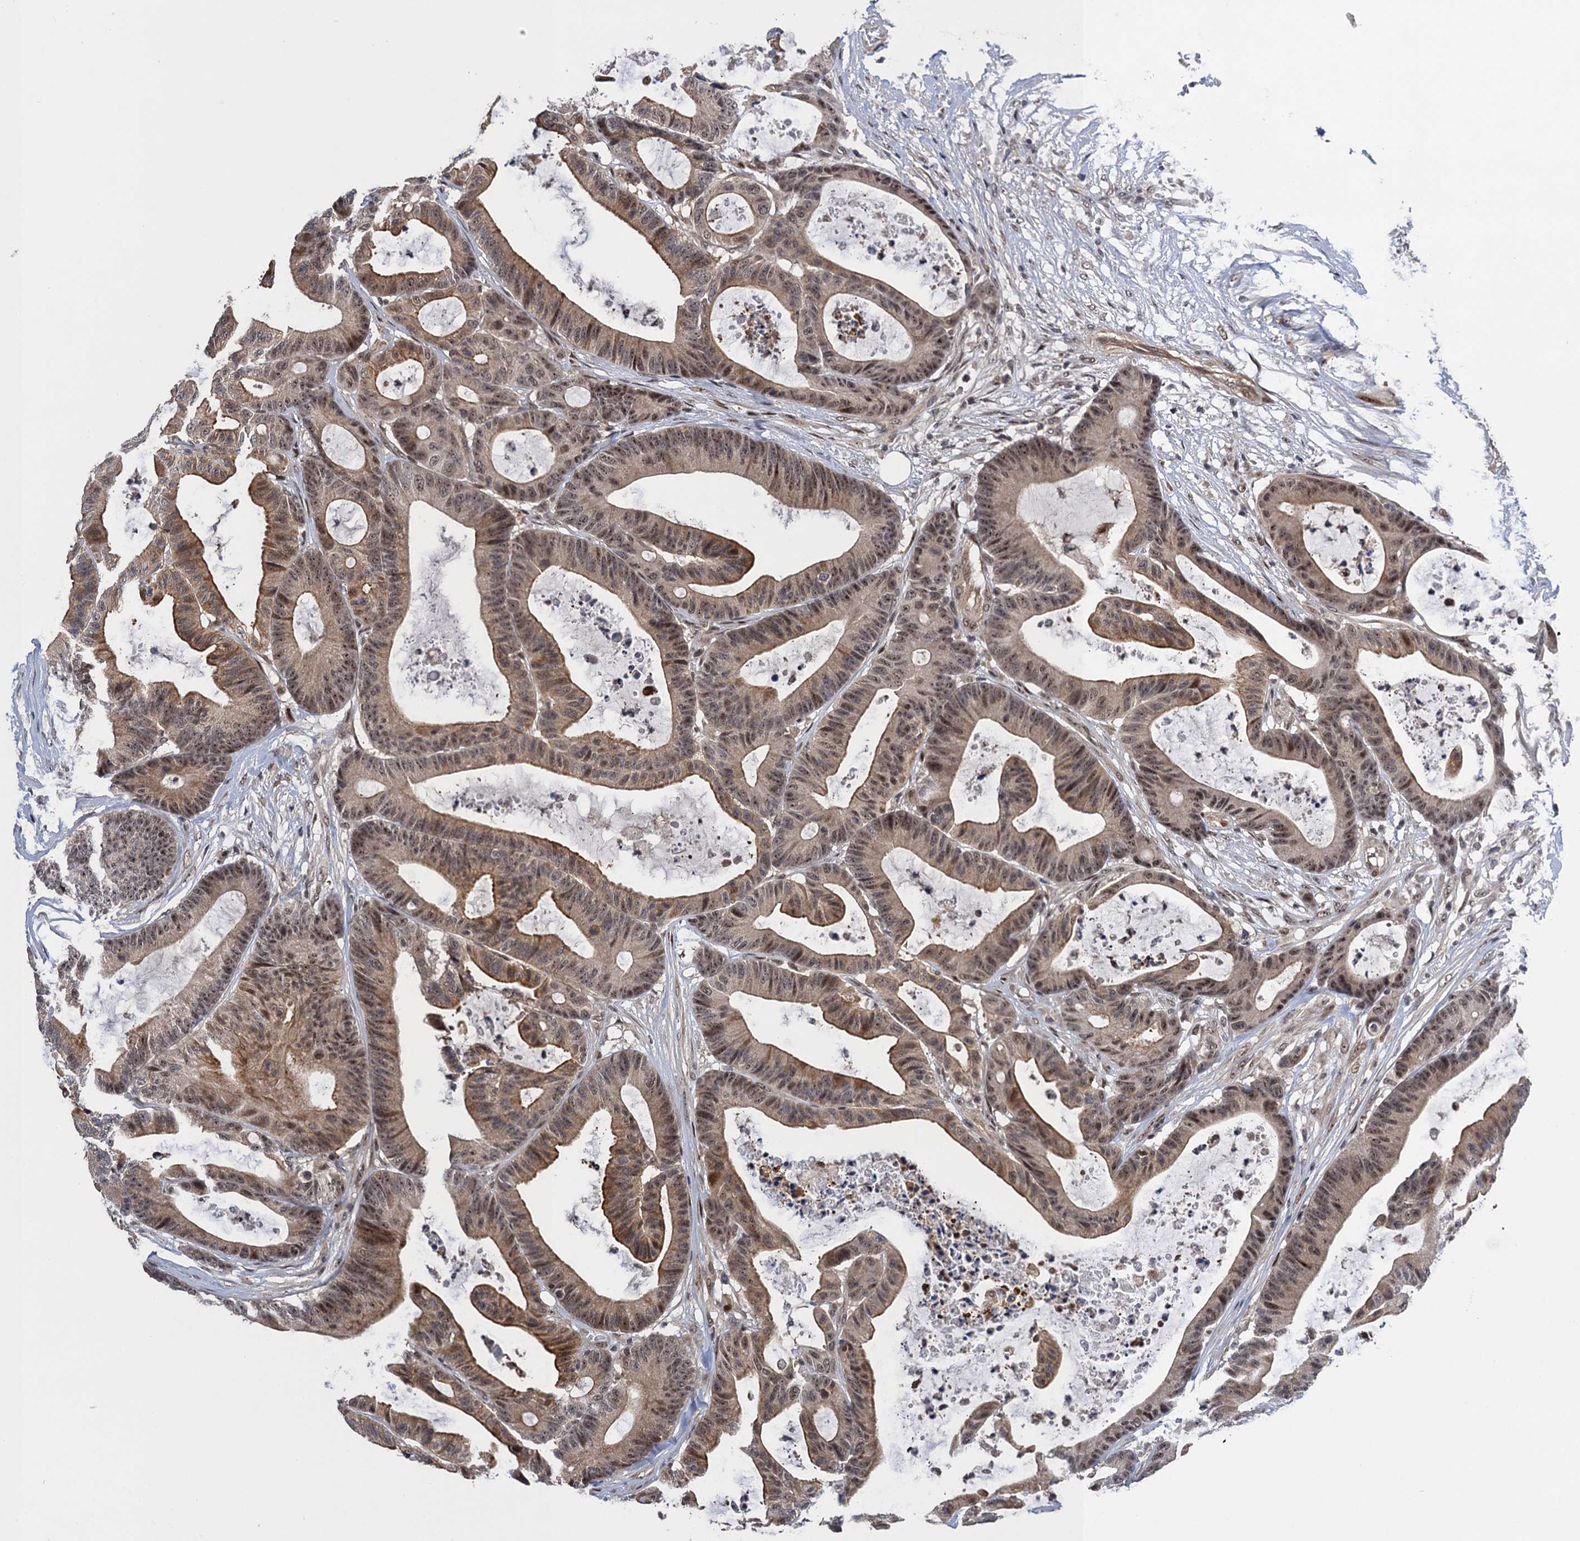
{"staining": {"intensity": "moderate", "quantity": ">75%", "location": "nuclear"}, "tissue": "colorectal cancer", "cell_type": "Tumor cells", "image_type": "cancer", "snomed": [{"axis": "morphology", "description": "Adenocarcinoma, NOS"}, {"axis": "topography", "description": "Colon"}], "caption": "A histopathology image of human adenocarcinoma (colorectal) stained for a protein exhibits moderate nuclear brown staining in tumor cells.", "gene": "ZAR1L", "patient": {"sex": "female", "age": 84}}